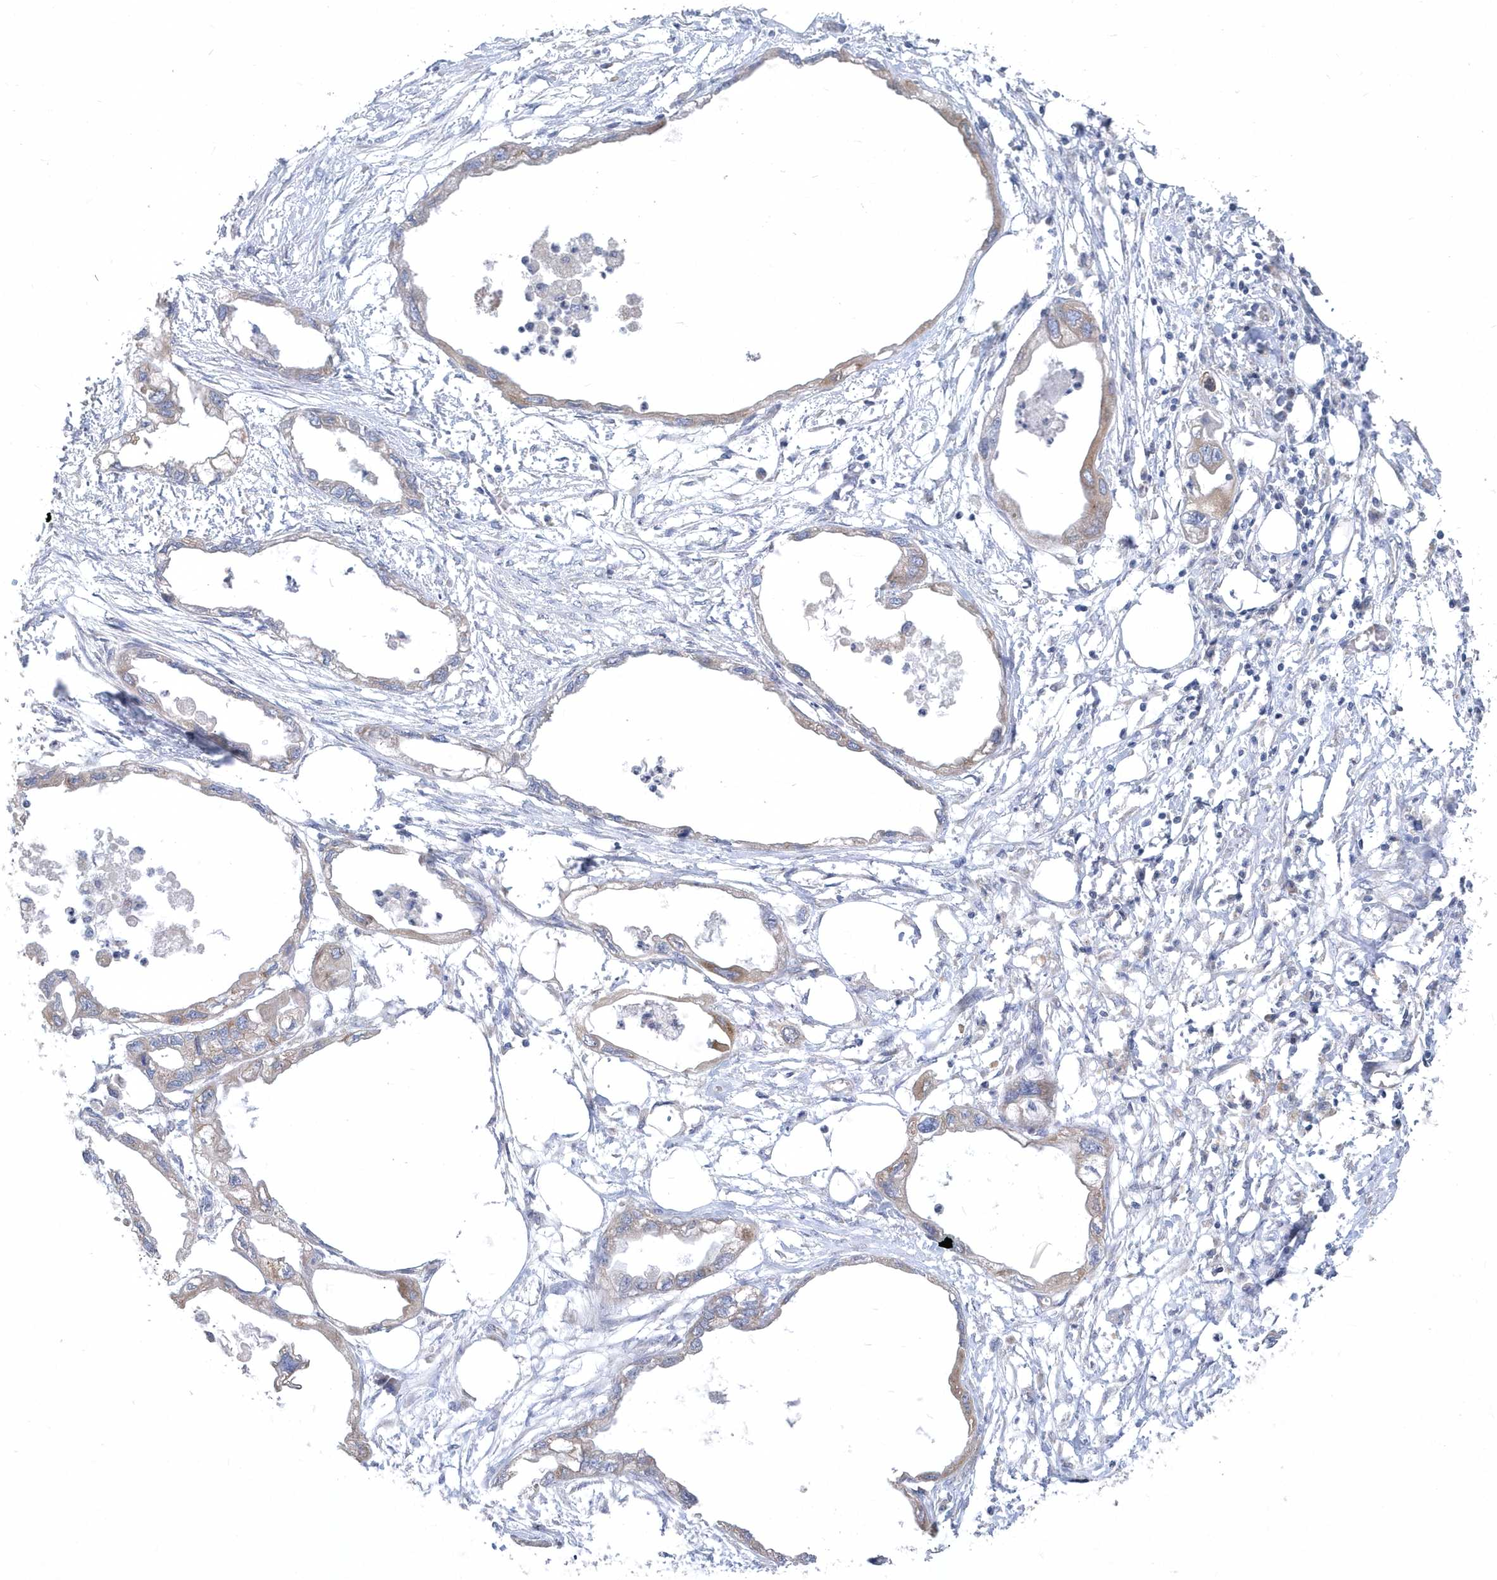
{"staining": {"intensity": "weak", "quantity": "25%-75%", "location": "cytoplasmic/membranous"}, "tissue": "endometrial cancer", "cell_type": "Tumor cells", "image_type": "cancer", "snomed": [{"axis": "morphology", "description": "Adenocarcinoma, NOS"}, {"axis": "morphology", "description": "Adenocarcinoma, metastatic, NOS"}, {"axis": "topography", "description": "Adipose tissue"}, {"axis": "topography", "description": "Endometrium"}], "caption": "Immunohistochemistry image of endometrial cancer (metastatic adenocarcinoma) stained for a protein (brown), which exhibits low levels of weak cytoplasmic/membranous staining in approximately 25%-75% of tumor cells.", "gene": "DGAT1", "patient": {"sex": "female", "age": 67}}